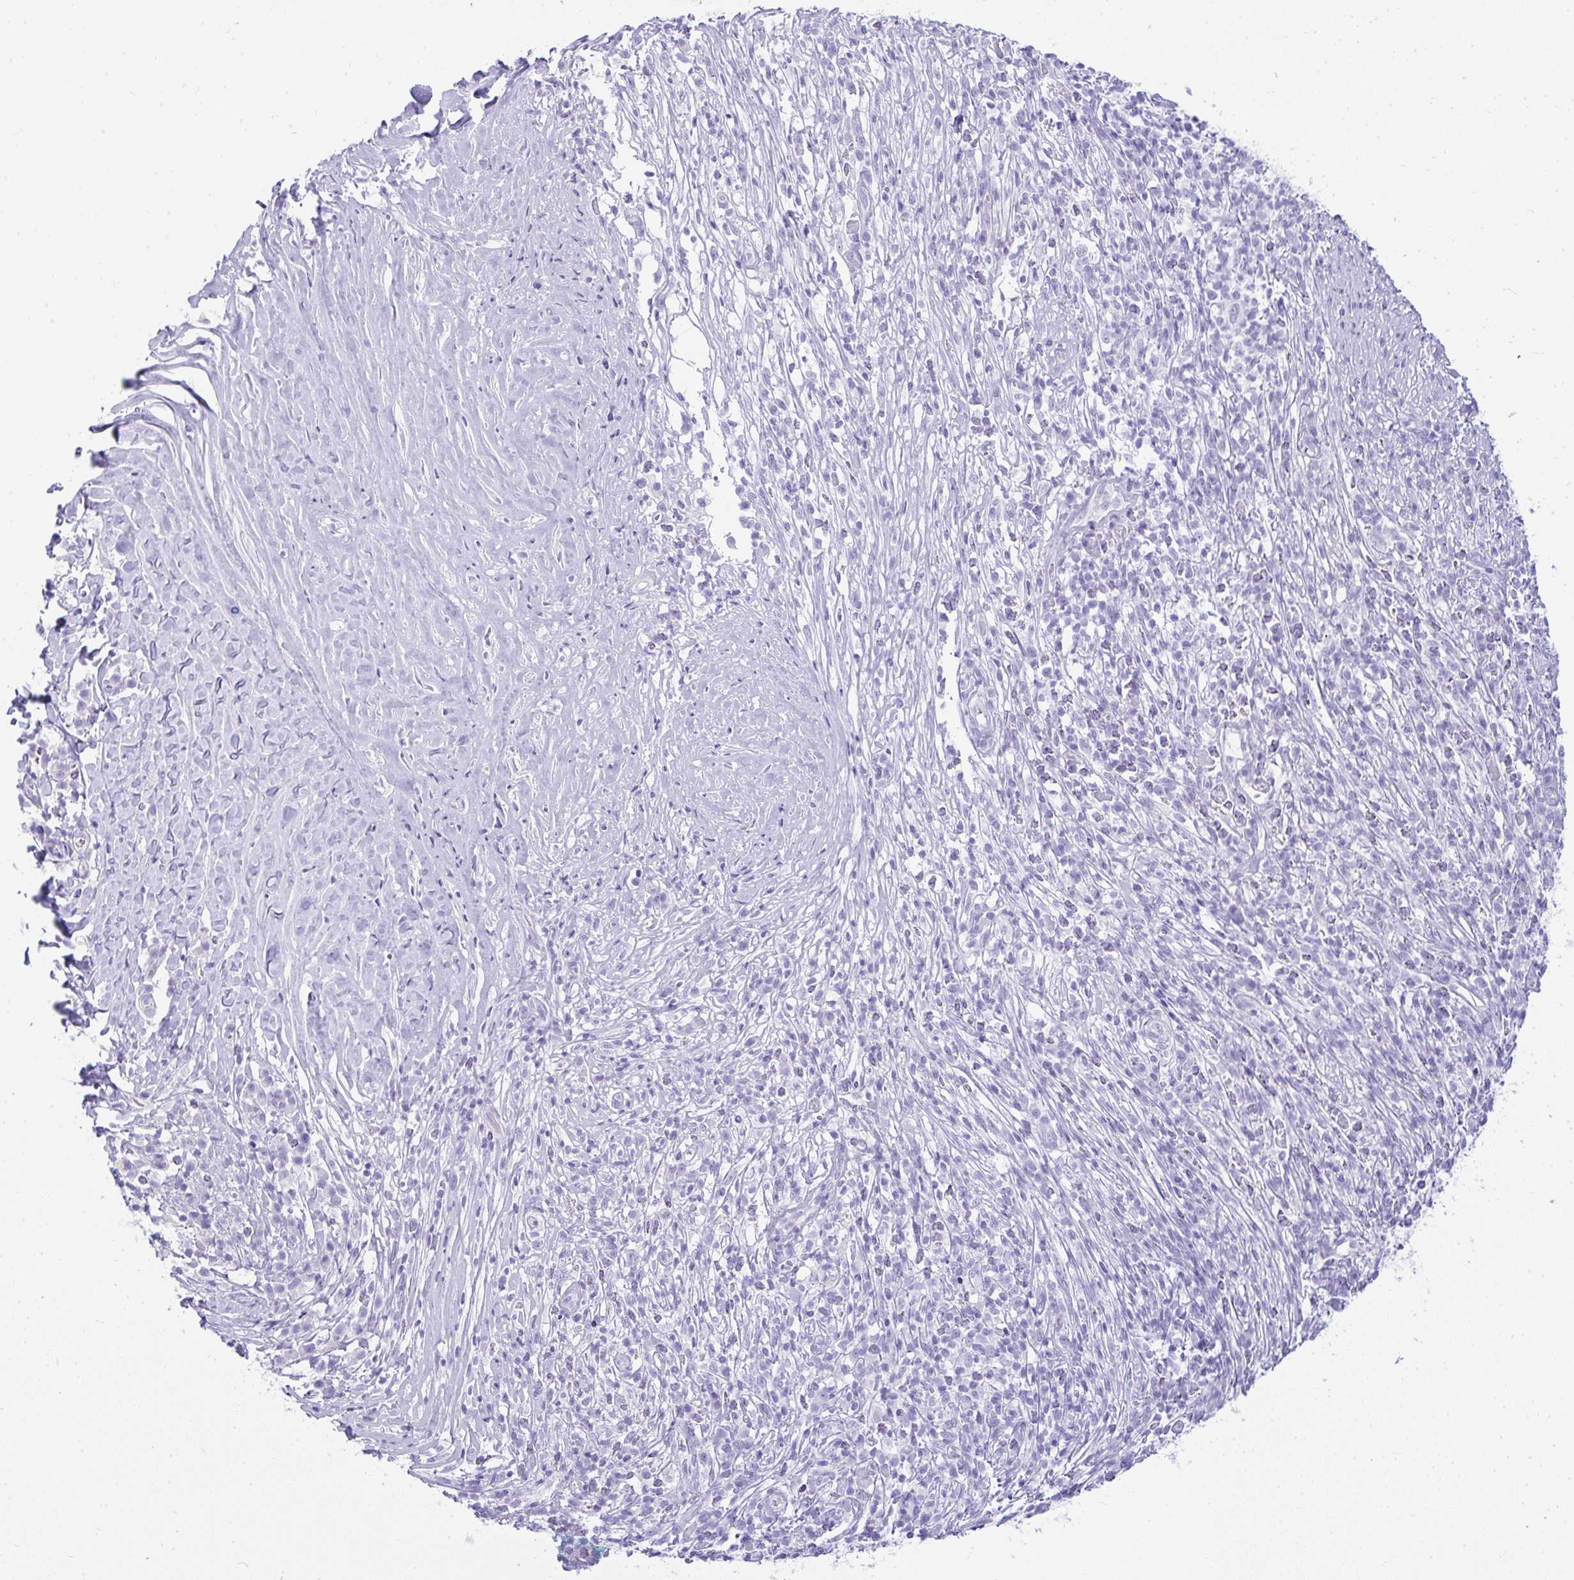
{"staining": {"intensity": "negative", "quantity": "none", "location": "none"}, "tissue": "melanoma", "cell_type": "Tumor cells", "image_type": "cancer", "snomed": [{"axis": "morphology", "description": "Malignant melanoma, NOS"}, {"axis": "topography", "description": "Skin"}], "caption": "Melanoma was stained to show a protein in brown. There is no significant expression in tumor cells.", "gene": "RASL10A", "patient": {"sex": "male", "age": 66}}